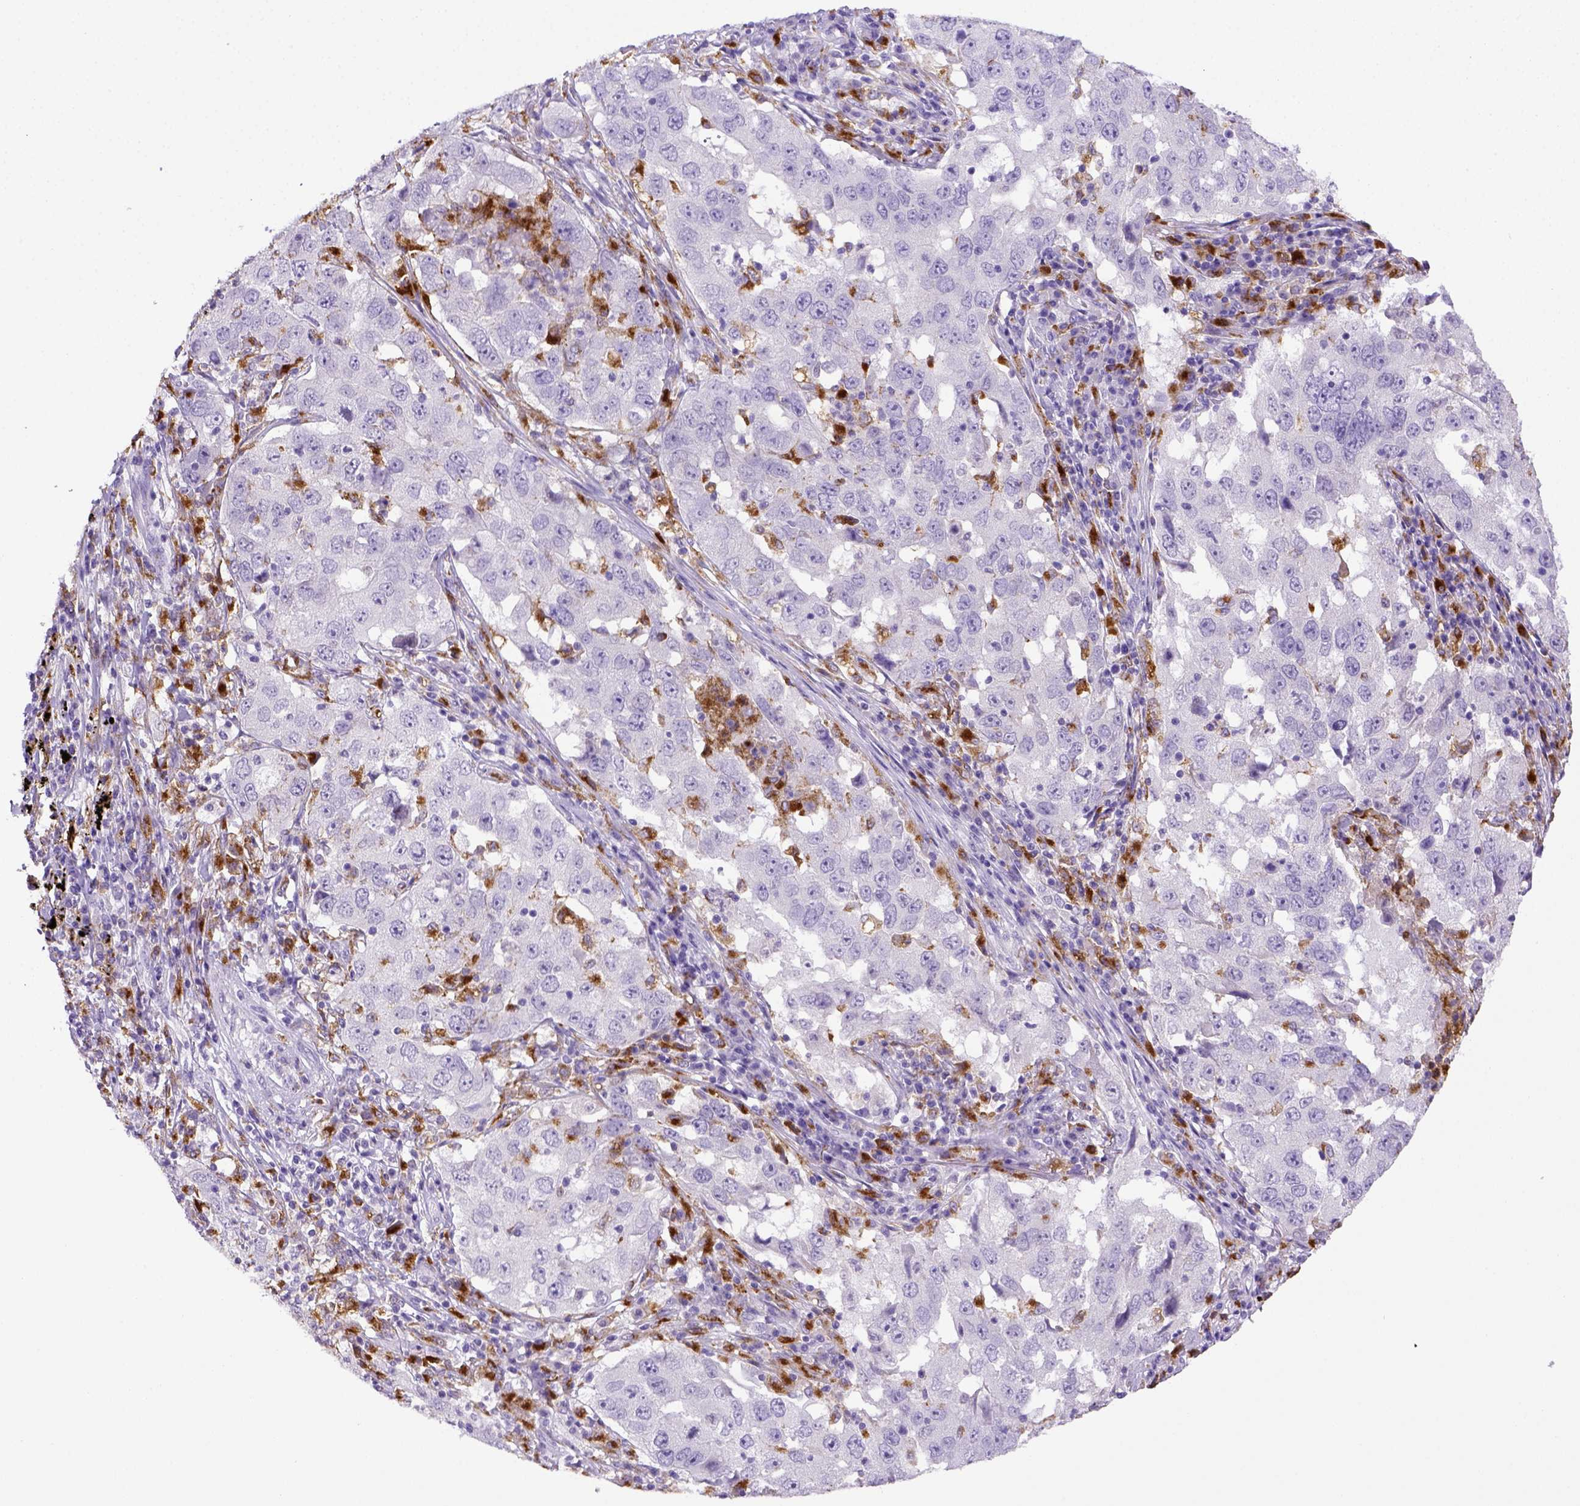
{"staining": {"intensity": "negative", "quantity": "none", "location": "none"}, "tissue": "lung cancer", "cell_type": "Tumor cells", "image_type": "cancer", "snomed": [{"axis": "morphology", "description": "Adenocarcinoma, NOS"}, {"axis": "topography", "description": "Lung"}], "caption": "A photomicrograph of human adenocarcinoma (lung) is negative for staining in tumor cells.", "gene": "CD68", "patient": {"sex": "male", "age": 73}}